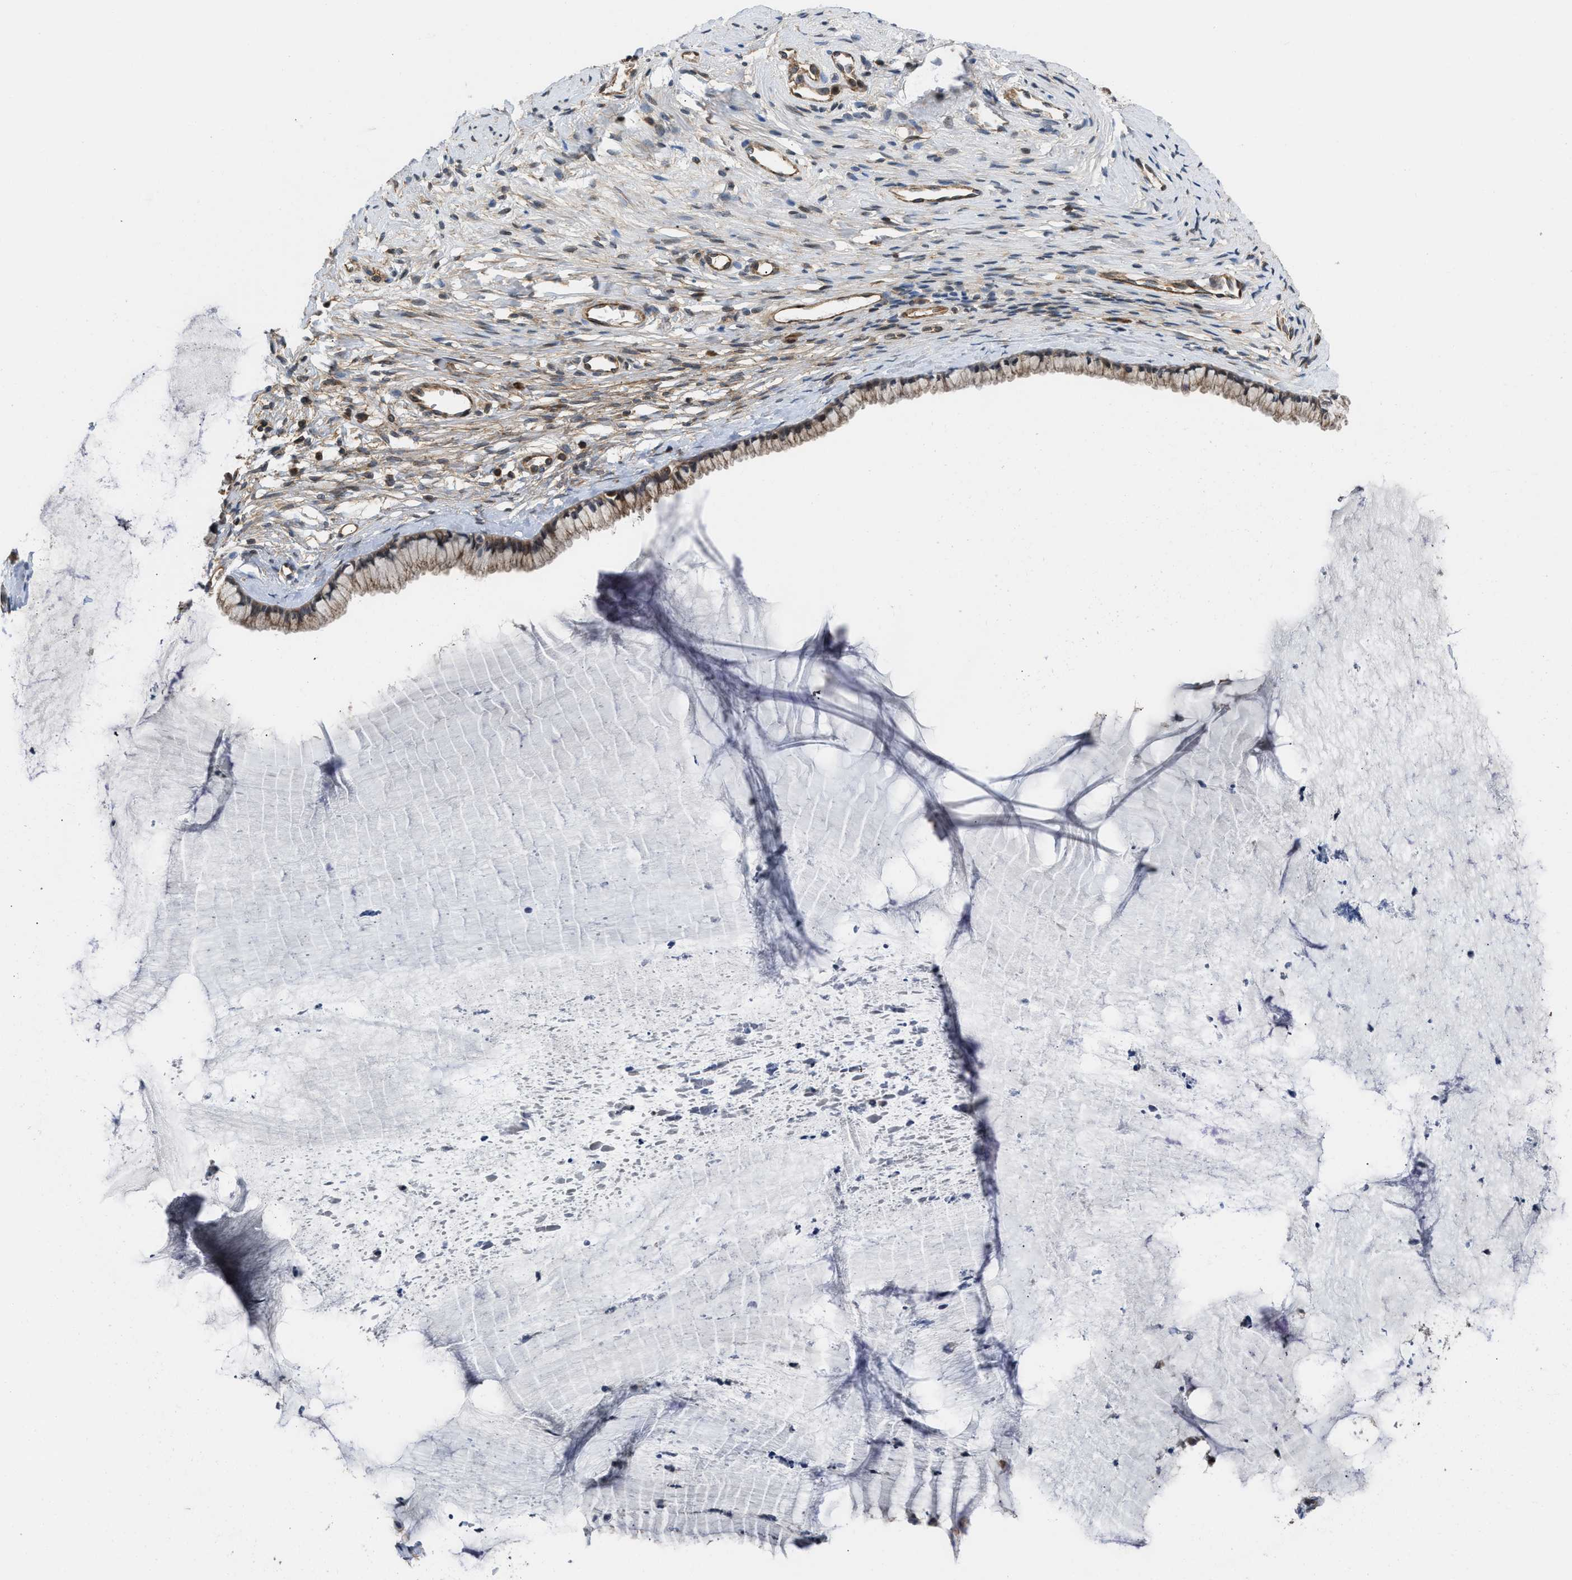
{"staining": {"intensity": "moderate", "quantity": ">75%", "location": "cytoplasmic/membranous"}, "tissue": "cervix", "cell_type": "Glandular cells", "image_type": "normal", "snomed": [{"axis": "morphology", "description": "Normal tissue, NOS"}, {"axis": "topography", "description": "Cervix"}], "caption": "Immunohistochemistry micrograph of normal cervix stained for a protein (brown), which exhibits medium levels of moderate cytoplasmic/membranous positivity in about >75% of glandular cells.", "gene": "GPATCH2L", "patient": {"sex": "female", "age": 77}}